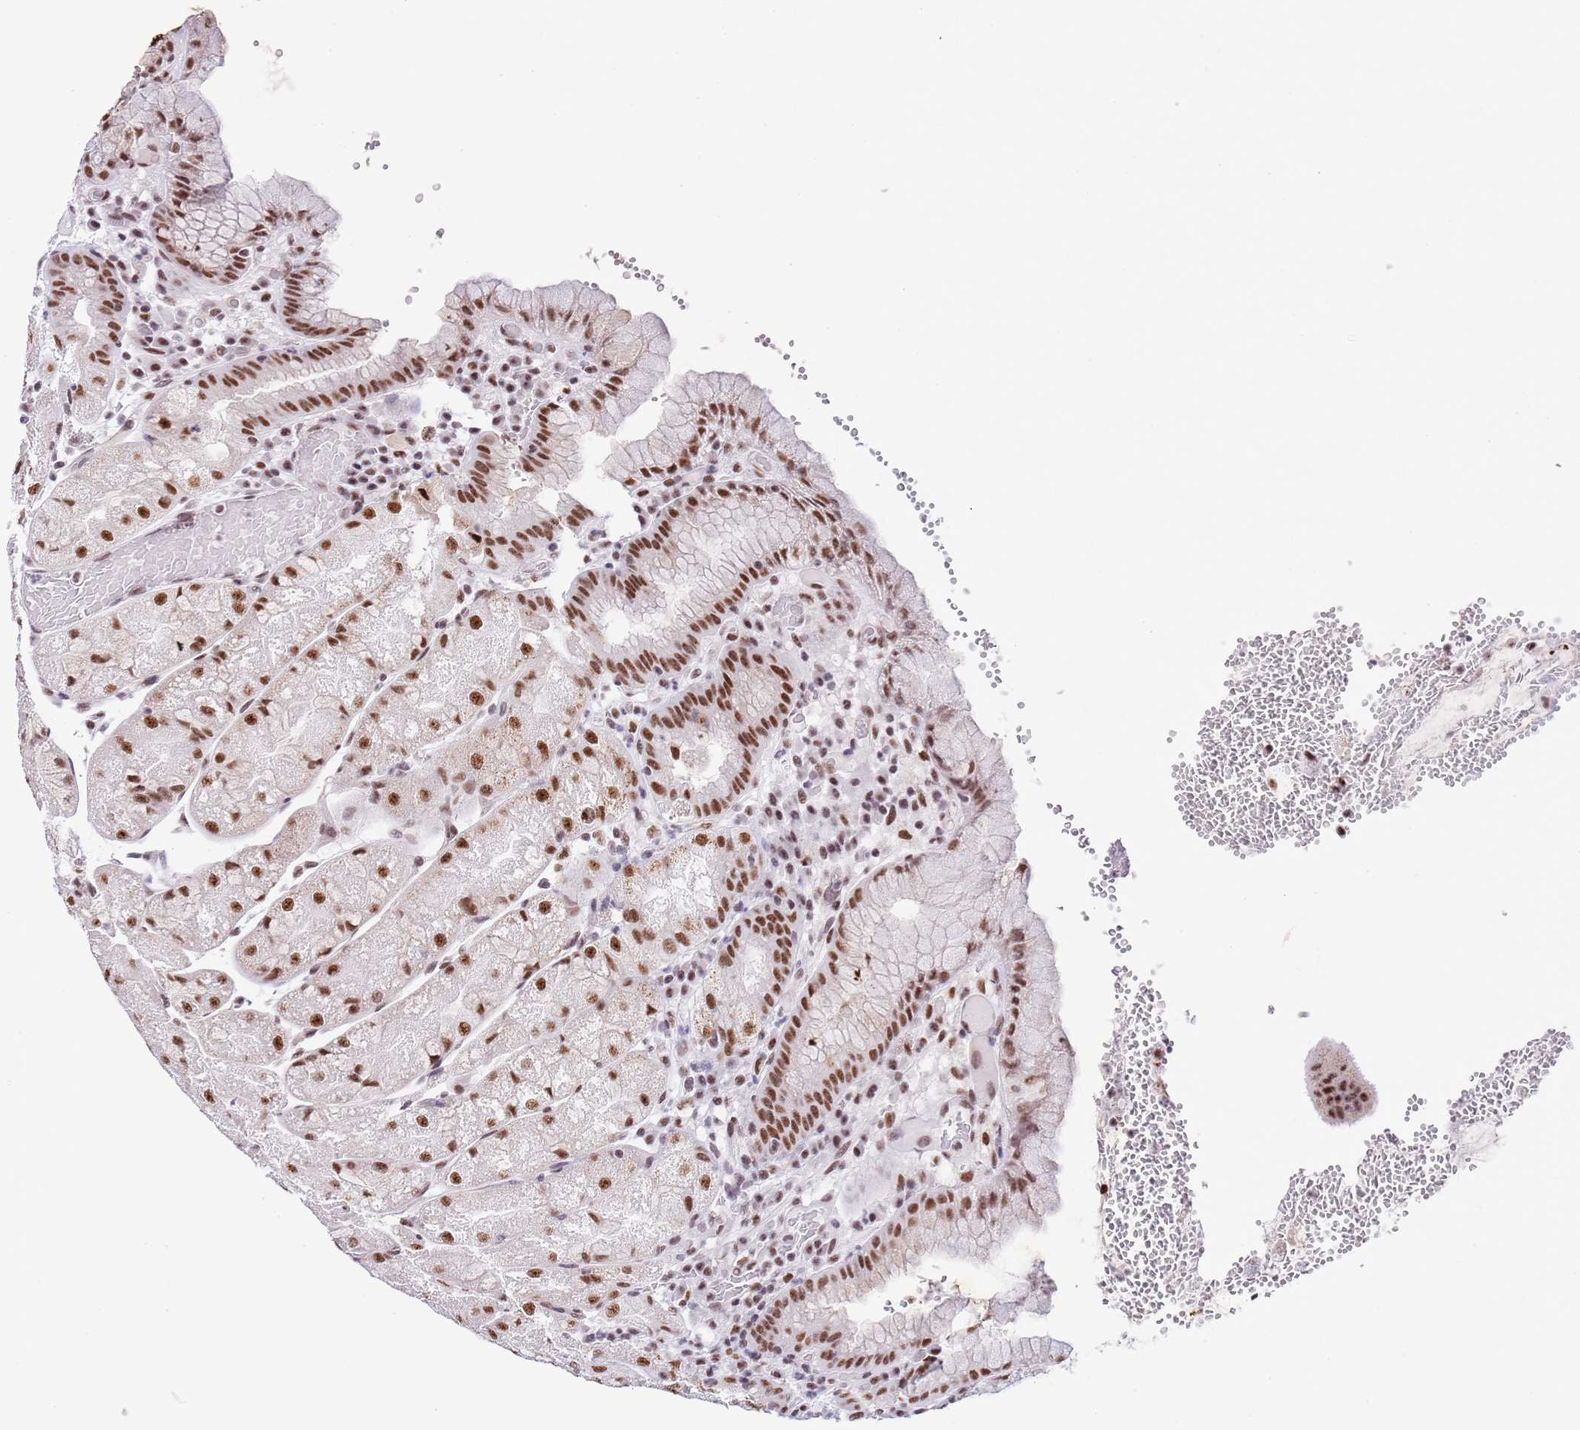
{"staining": {"intensity": "strong", "quantity": ">75%", "location": "nuclear"}, "tissue": "stomach", "cell_type": "Glandular cells", "image_type": "normal", "snomed": [{"axis": "morphology", "description": "Normal tissue, NOS"}, {"axis": "topography", "description": "Stomach, upper"}], "caption": "Immunohistochemical staining of normal human stomach displays >75% levels of strong nuclear protein expression in approximately >75% of glandular cells.", "gene": "SF3A2", "patient": {"sex": "male", "age": 52}}